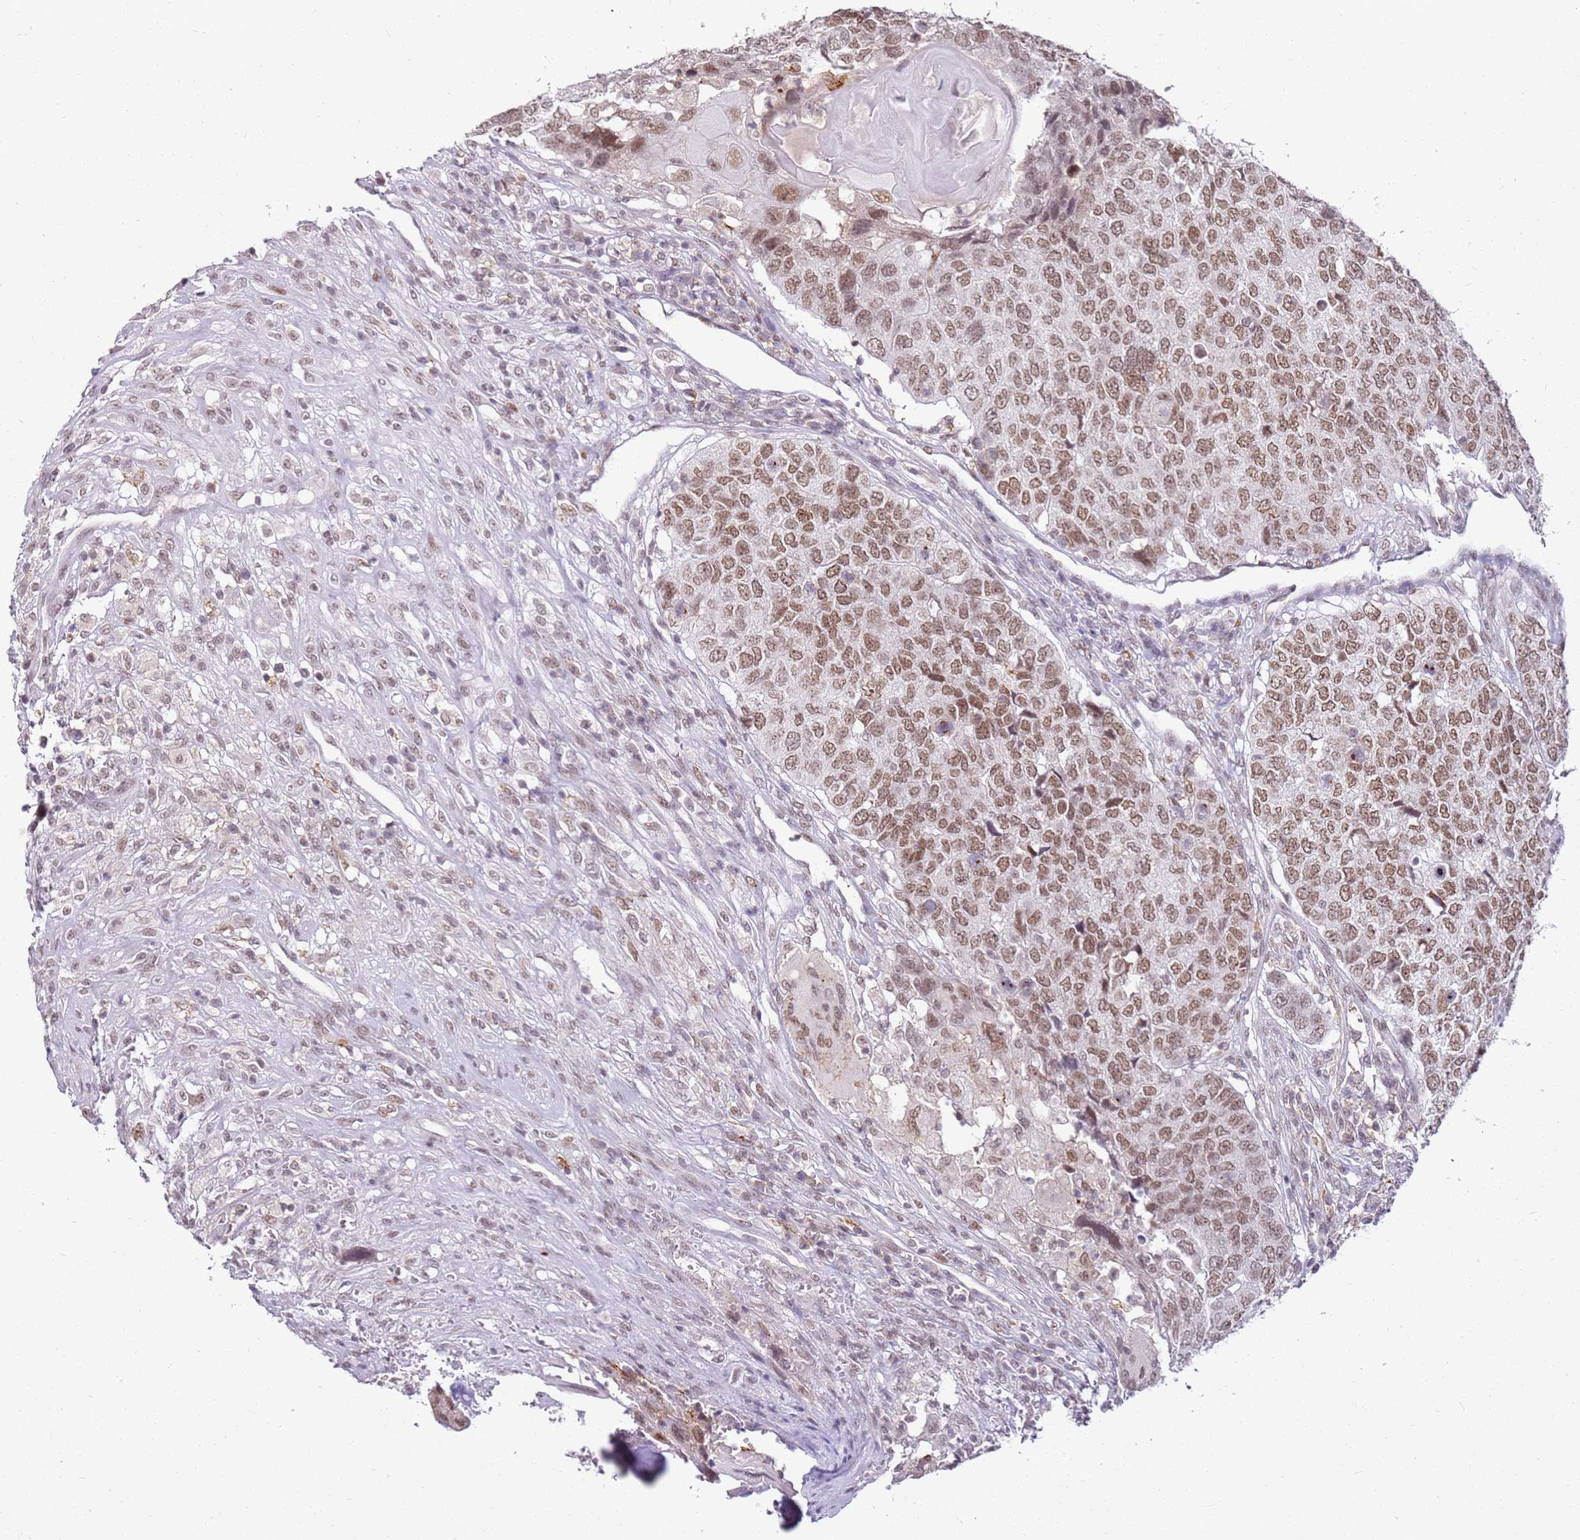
{"staining": {"intensity": "moderate", "quantity": ">75%", "location": "nuclear"}, "tissue": "head and neck cancer", "cell_type": "Tumor cells", "image_type": "cancer", "snomed": [{"axis": "morphology", "description": "Squamous cell carcinoma, NOS"}, {"axis": "topography", "description": "Head-Neck"}], "caption": "Head and neck cancer (squamous cell carcinoma) stained for a protein exhibits moderate nuclear positivity in tumor cells.", "gene": "PHC2", "patient": {"sex": "male", "age": 66}}